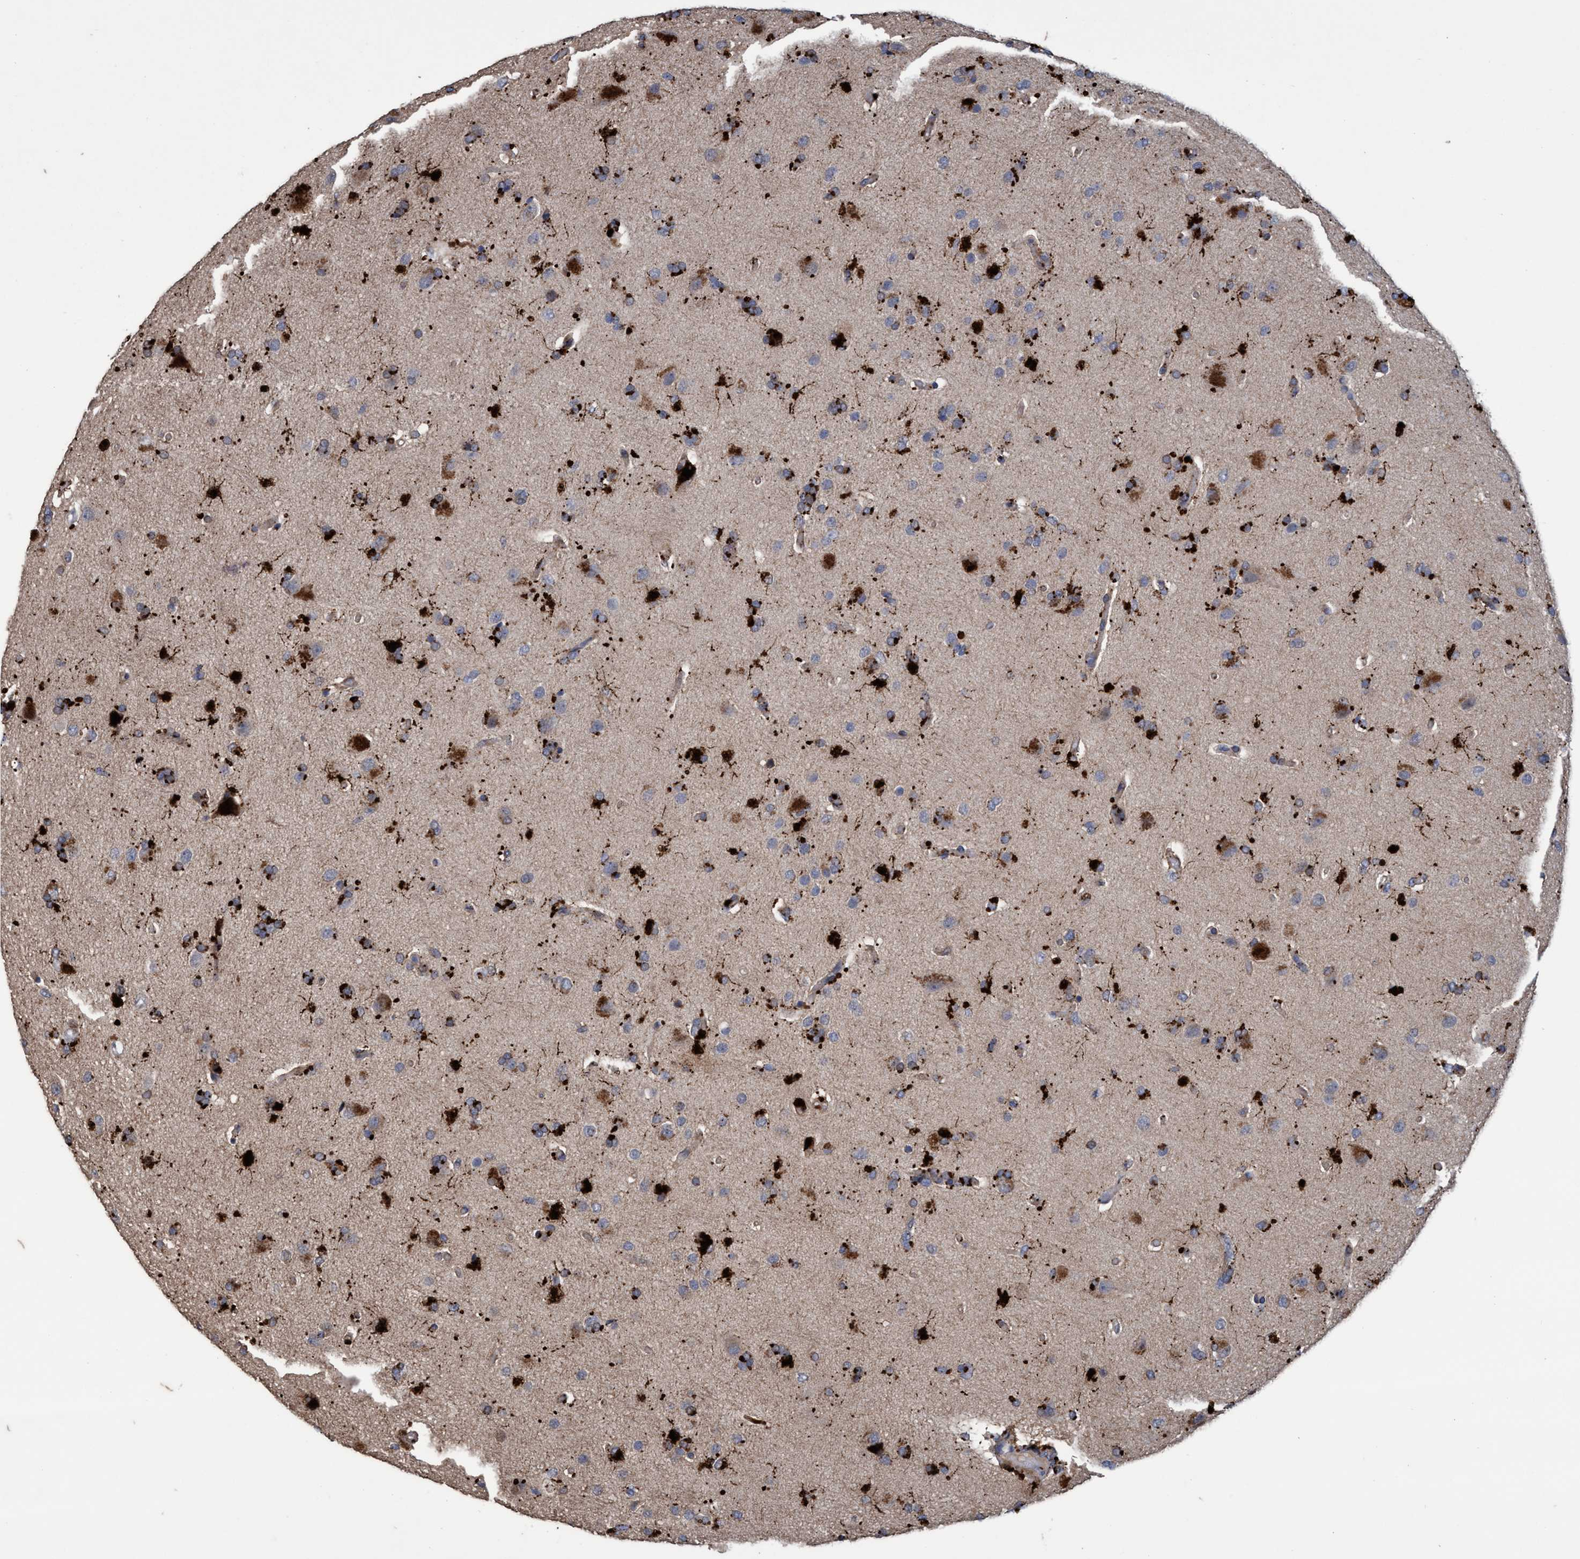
{"staining": {"intensity": "moderate", "quantity": "25%-75%", "location": "cytoplasmic/membranous"}, "tissue": "glioma", "cell_type": "Tumor cells", "image_type": "cancer", "snomed": [{"axis": "morphology", "description": "Glioma, malignant, High grade"}, {"axis": "topography", "description": "Brain"}], "caption": "Immunohistochemistry of glioma demonstrates medium levels of moderate cytoplasmic/membranous positivity in about 25%-75% of tumor cells.", "gene": "BBS9", "patient": {"sex": "male", "age": 72}}